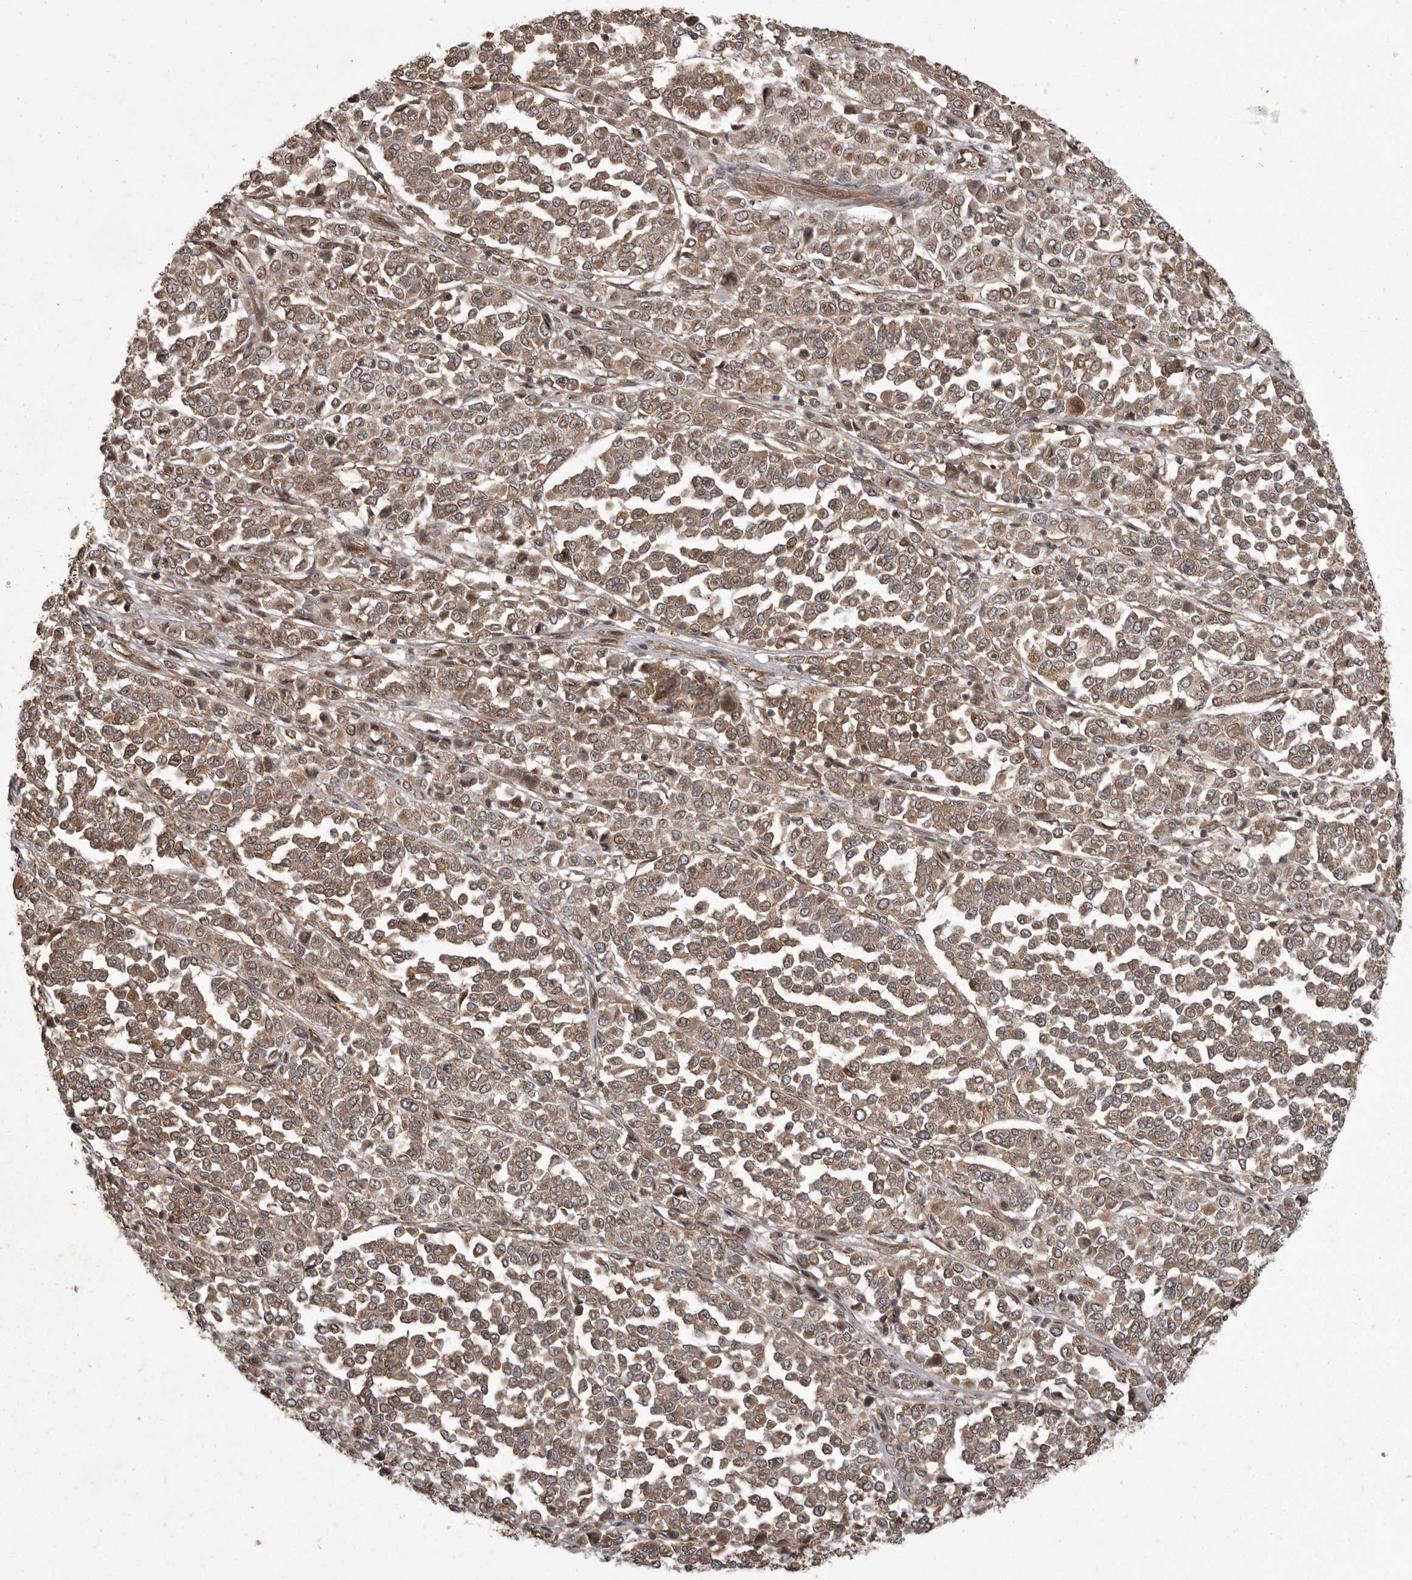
{"staining": {"intensity": "moderate", "quantity": ">75%", "location": "cytoplasmic/membranous"}, "tissue": "melanoma", "cell_type": "Tumor cells", "image_type": "cancer", "snomed": [{"axis": "morphology", "description": "Malignant melanoma, Metastatic site"}, {"axis": "topography", "description": "Pancreas"}], "caption": "The micrograph shows immunohistochemical staining of malignant melanoma (metastatic site). There is moderate cytoplasmic/membranous positivity is seen in approximately >75% of tumor cells.", "gene": "DNAJC8", "patient": {"sex": "female", "age": 30}}